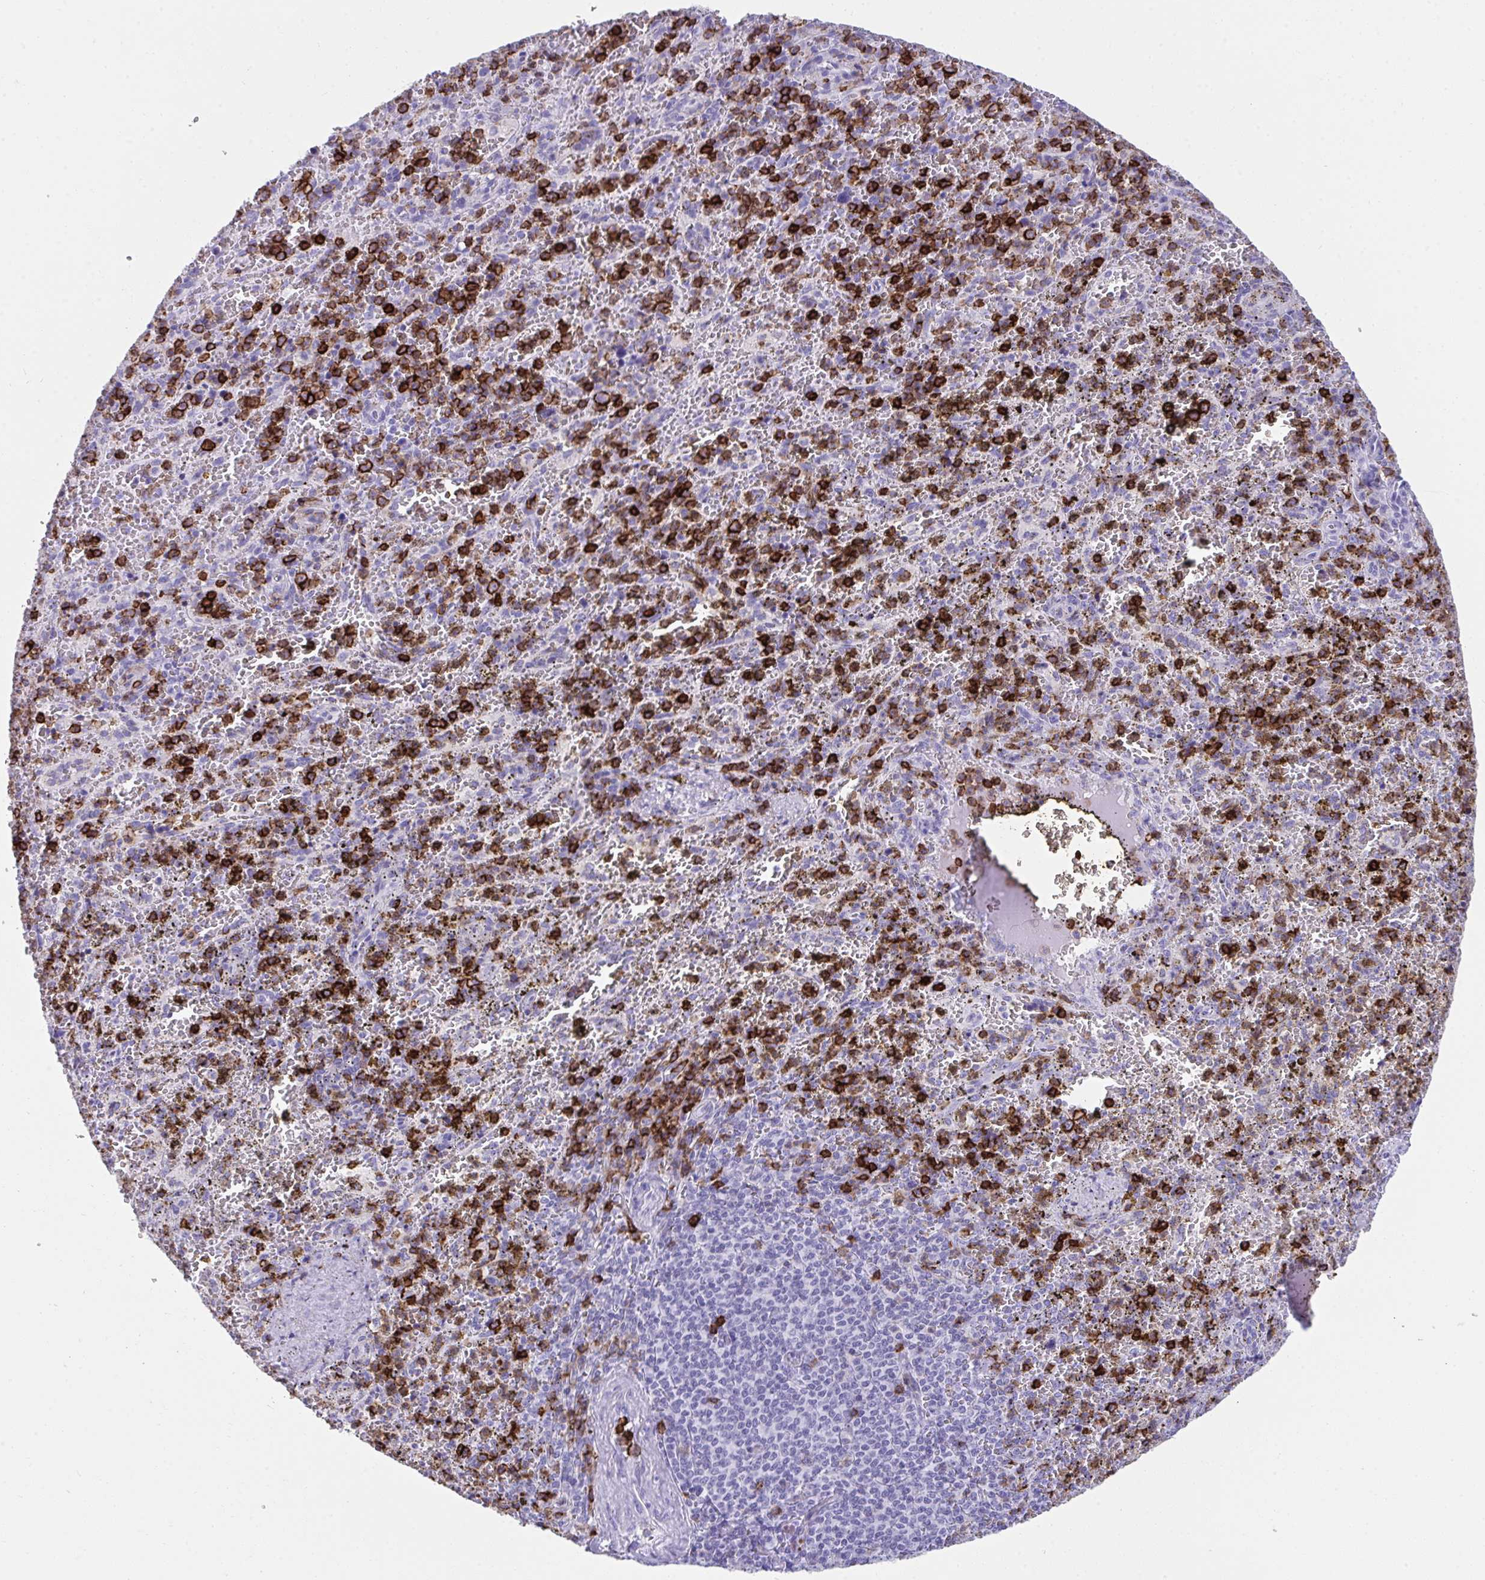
{"staining": {"intensity": "strong", "quantity": "25%-75%", "location": "cytoplasmic/membranous"}, "tissue": "spleen", "cell_type": "Cells in red pulp", "image_type": "normal", "snomed": [{"axis": "morphology", "description": "Normal tissue, NOS"}, {"axis": "topography", "description": "Spleen"}], "caption": "A photomicrograph of human spleen stained for a protein reveals strong cytoplasmic/membranous brown staining in cells in red pulp.", "gene": "SPN", "patient": {"sex": "female", "age": 50}}